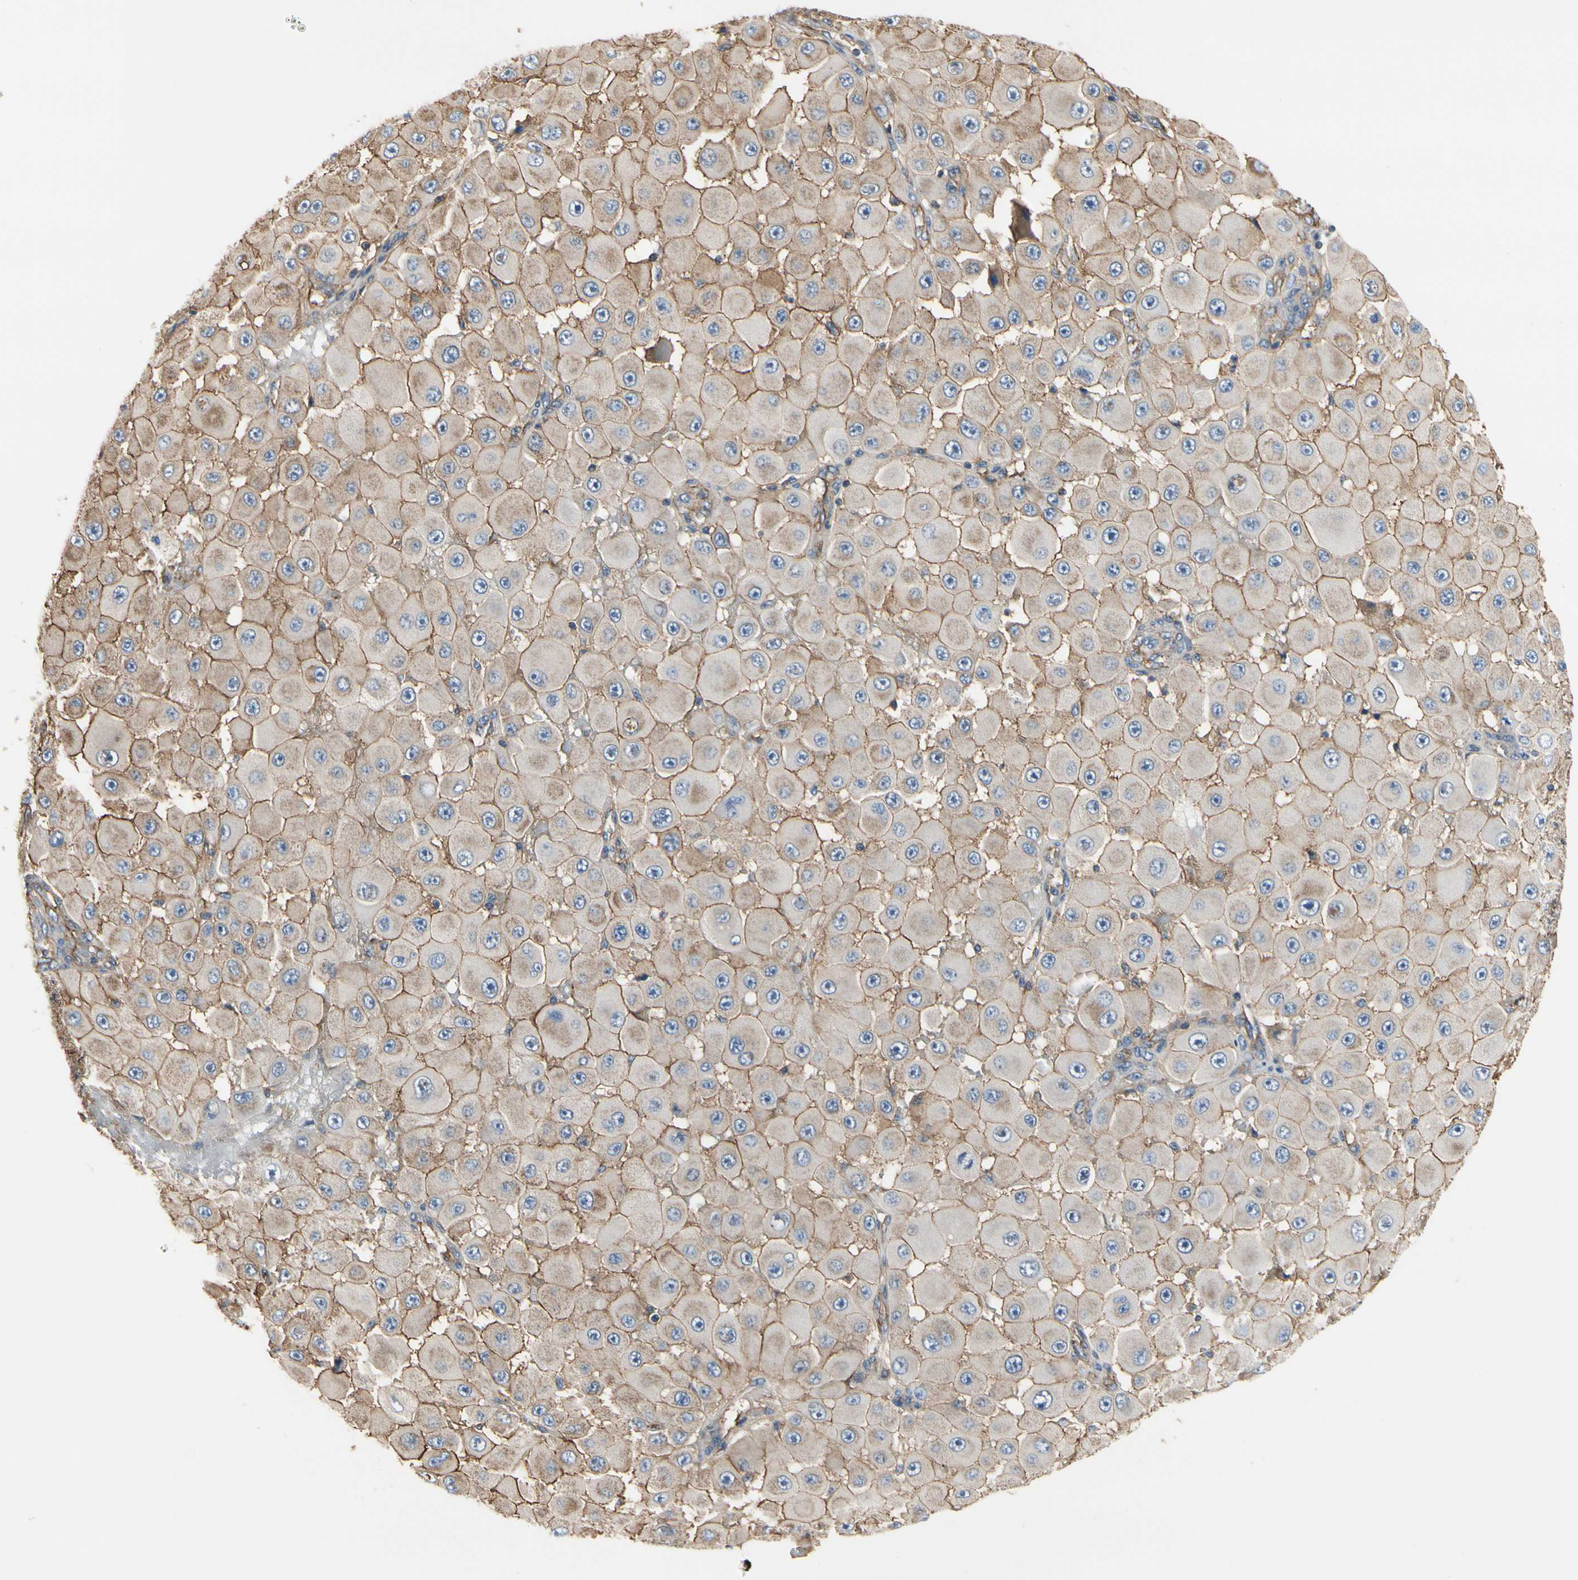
{"staining": {"intensity": "moderate", "quantity": "25%-75%", "location": "cytoplasmic/membranous"}, "tissue": "melanoma", "cell_type": "Tumor cells", "image_type": "cancer", "snomed": [{"axis": "morphology", "description": "Malignant melanoma, NOS"}, {"axis": "topography", "description": "Skin"}], "caption": "Malignant melanoma stained for a protein (brown) shows moderate cytoplasmic/membranous positive positivity in approximately 25%-75% of tumor cells.", "gene": "IL1RL1", "patient": {"sex": "female", "age": 81}}